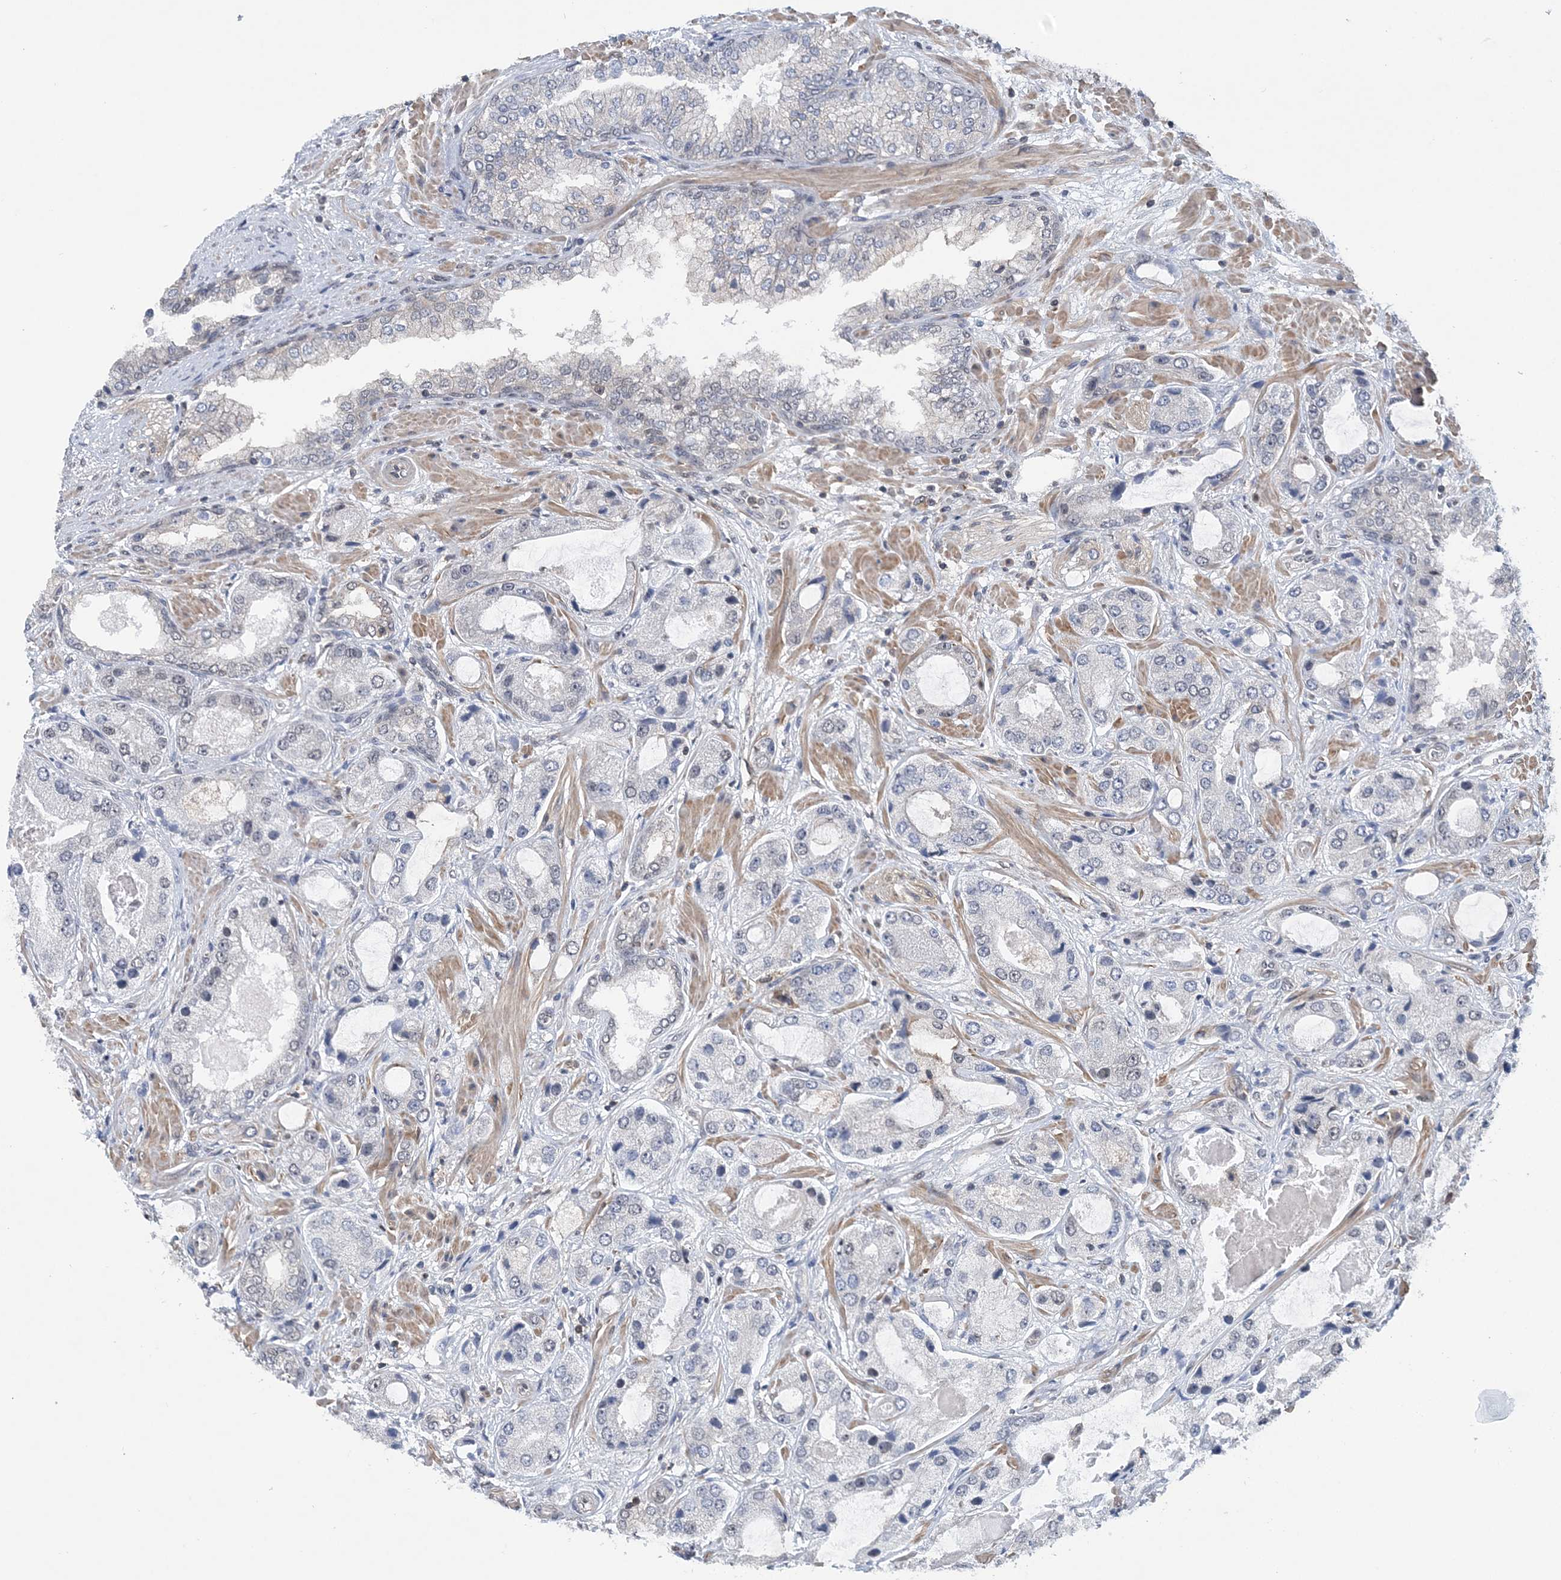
{"staining": {"intensity": "negative", "quantity": "none", "location": "none"}, "tissue": "prostate cancer", "cell_type": "Tumor cells", "image_type": "cancer", "snomed": [{"axis": "morphology", "description": "Normal tissue, NOS"}, {"axis": "morphology", "description": "Adenocarcinoma, High grade"}, {"axis": "topography", "description": "Prostate"}, {"axis": "topography", "description": "Peripheral nerve tissue"}], "caption": "Tumor cells are negative for brown protein staining in adenocarcinoma (high-grade) (prostate).", "gene": "CCDC152", "patient": {"sex": "male", "age": 59}}